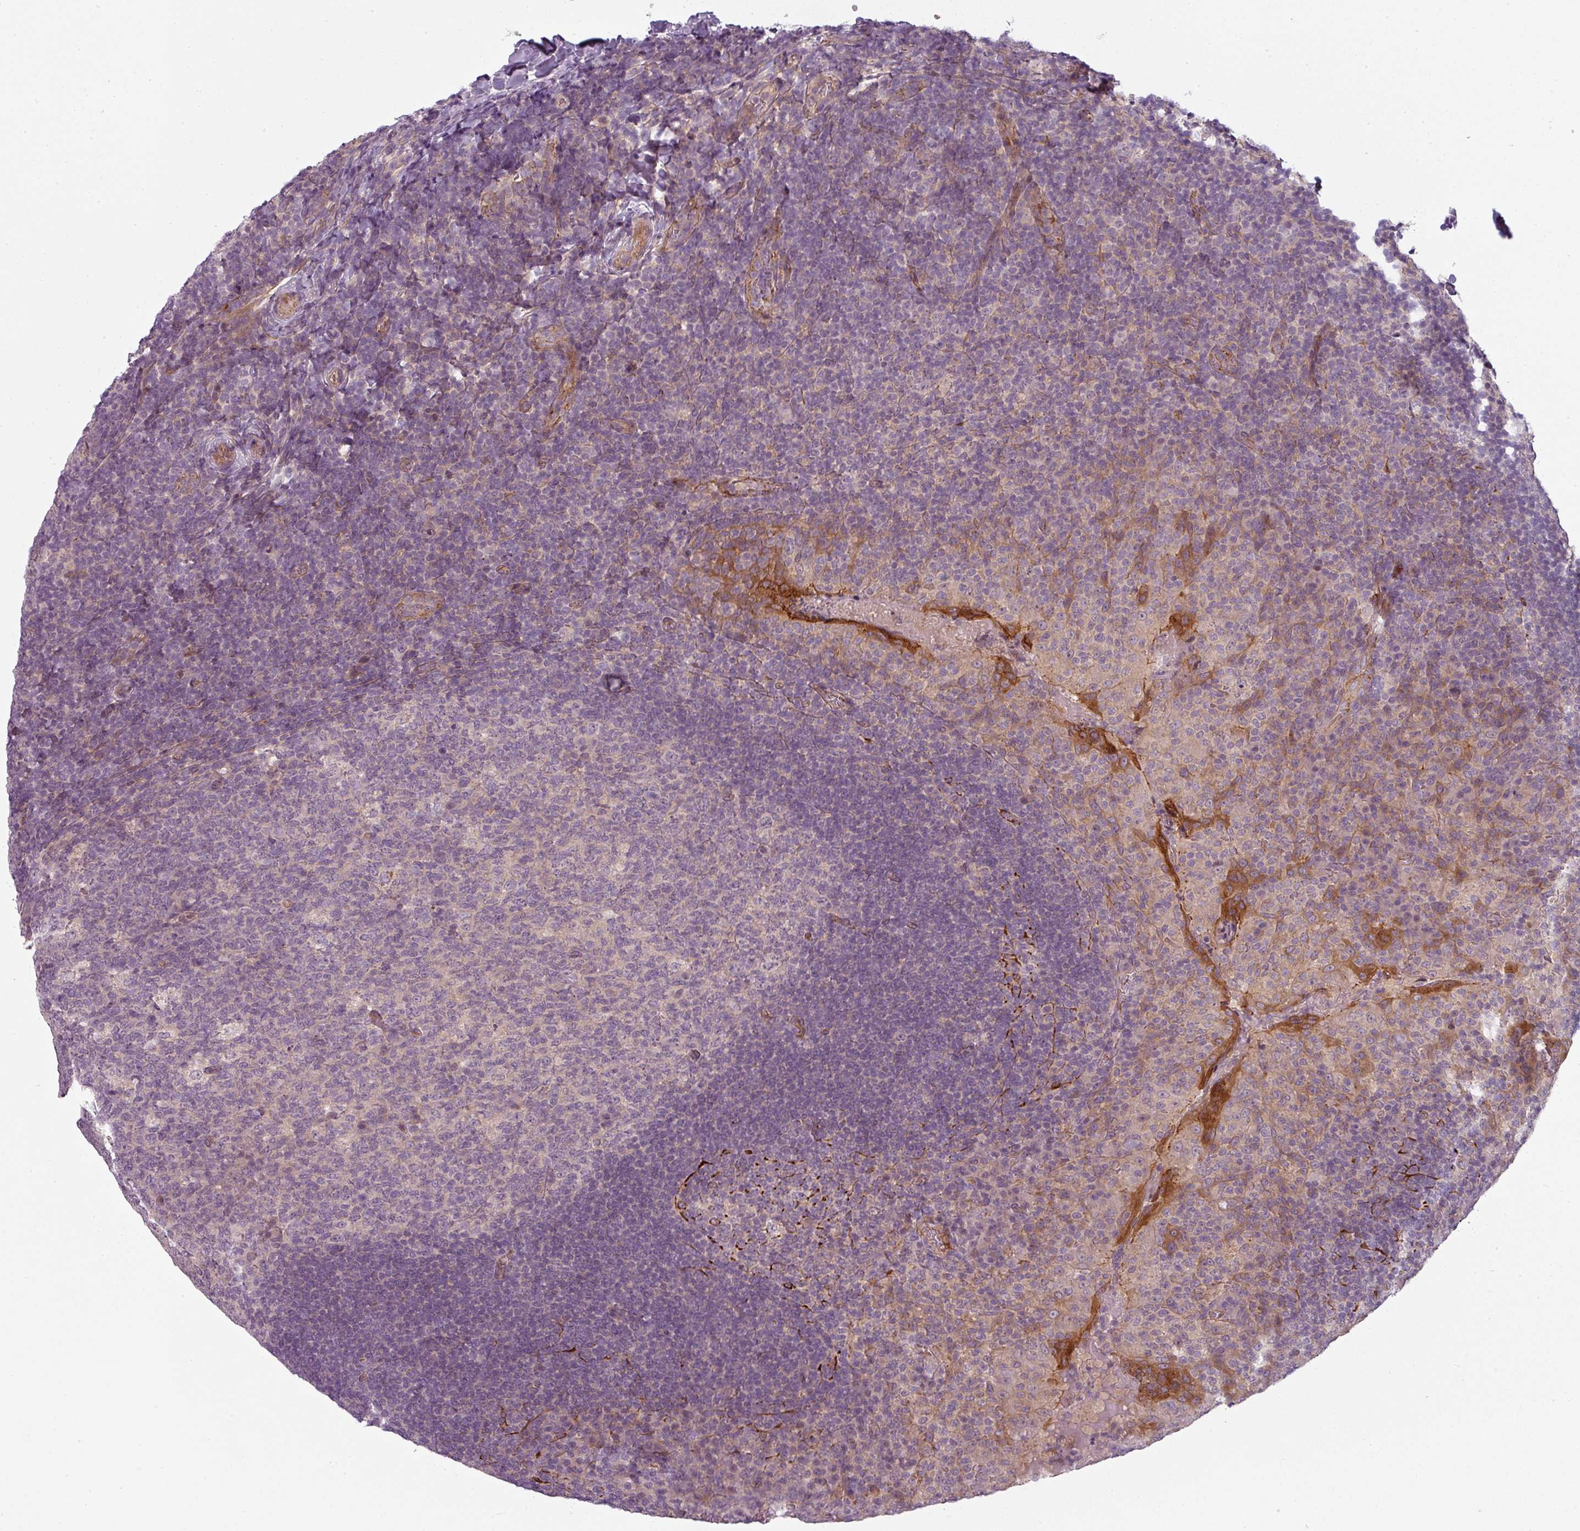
{"staining": {"intensity": "negative", "quantity": "none", "location": "none"}, "tissue": "tonsil", "cell_type": "Germinal center cells", "image_type": "normal", "snomed": [{"axis": "morphology", "description": "Normal tissue, NOS"}, {"axis": "topography", "description": "Tonsil"}], "caption": "Immunohistochemistry of benign tonsil reveals no positivity in germinal center cells. (Immunohistochemistry, brightfield microscopy, high magnification).", "gene": "SLC16A9", "patient": {"sex": "male", "age": 17}}